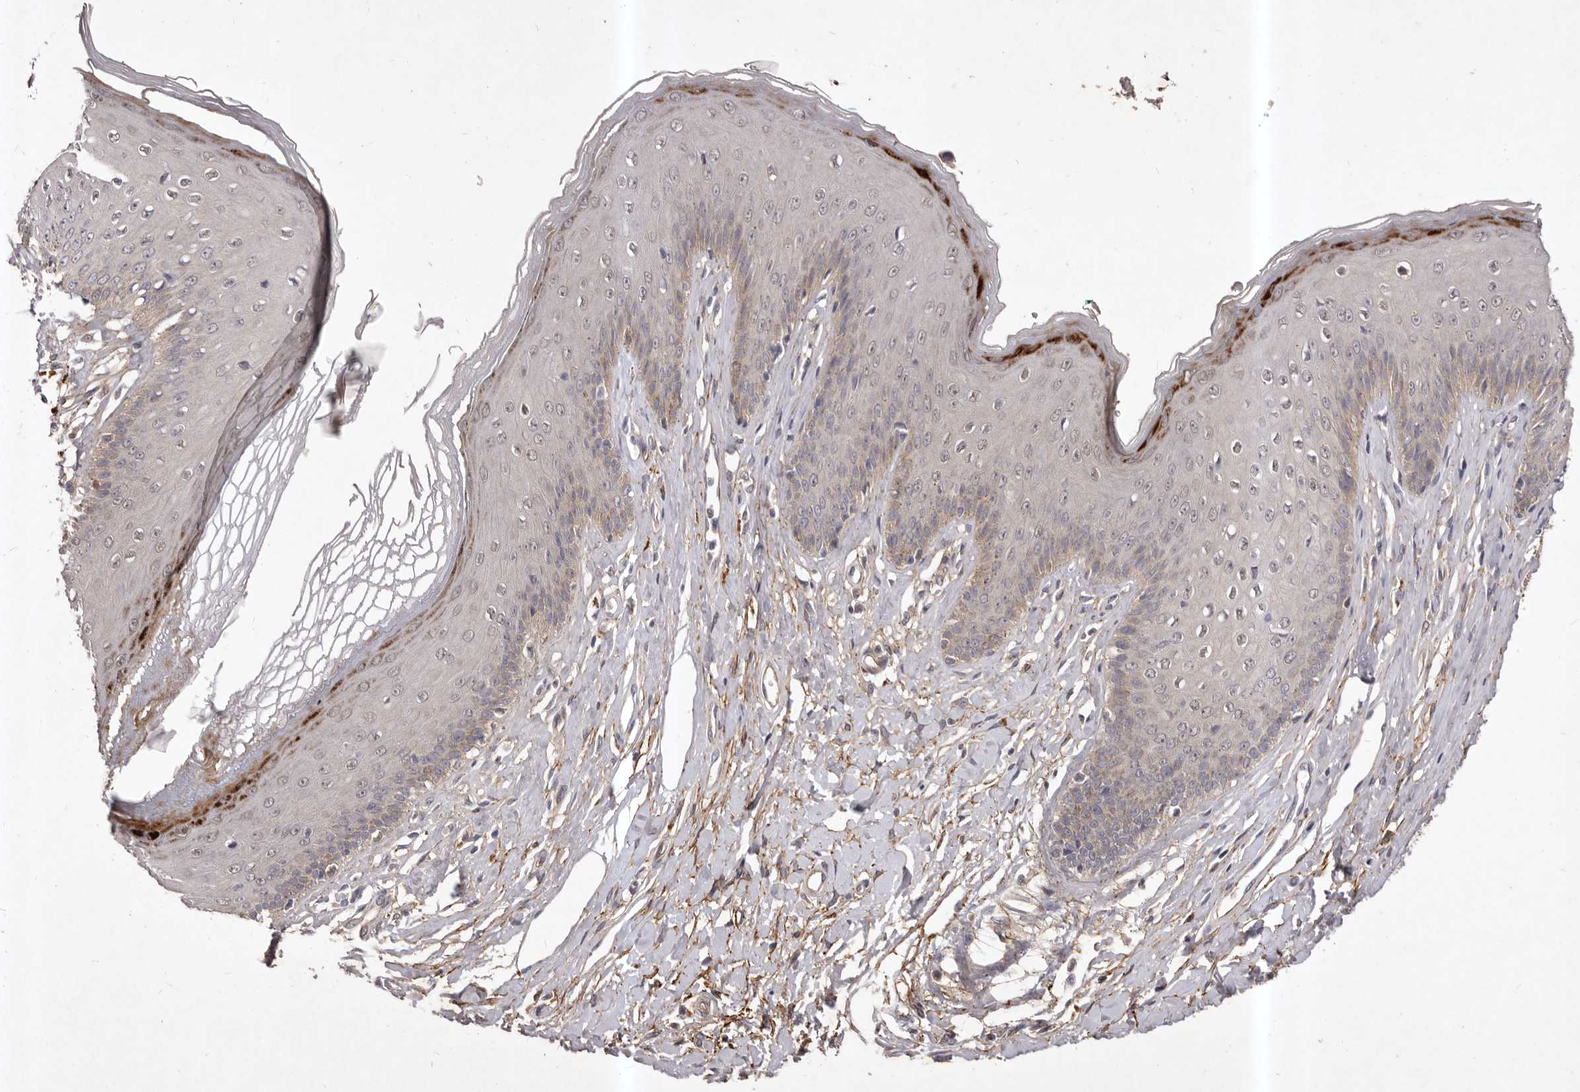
{"staining": {"intensity": "moderate", "quantity": "<25%", "location": "cytoplasmic/membranous"}, "tissue": "skin", "cell_type": "Epidermal cells", "image_type": "normal", "snomed": [{"axis": "morphology", "description": "Normal tissue, NOS"}, {"axis": "morphology", "description": "Squamous cell carcinoma, NOS"}, {"axis": "topography", "description": "Vulva"}], "caption": "The photomicrograph displays staining of unremarkable skin, revealing moderate cytoplasmic/membranous protein positivity (brown color) within epidermal cells.", "gene": "HBS1L", "patient": {"sex": "female", "age": 85}}